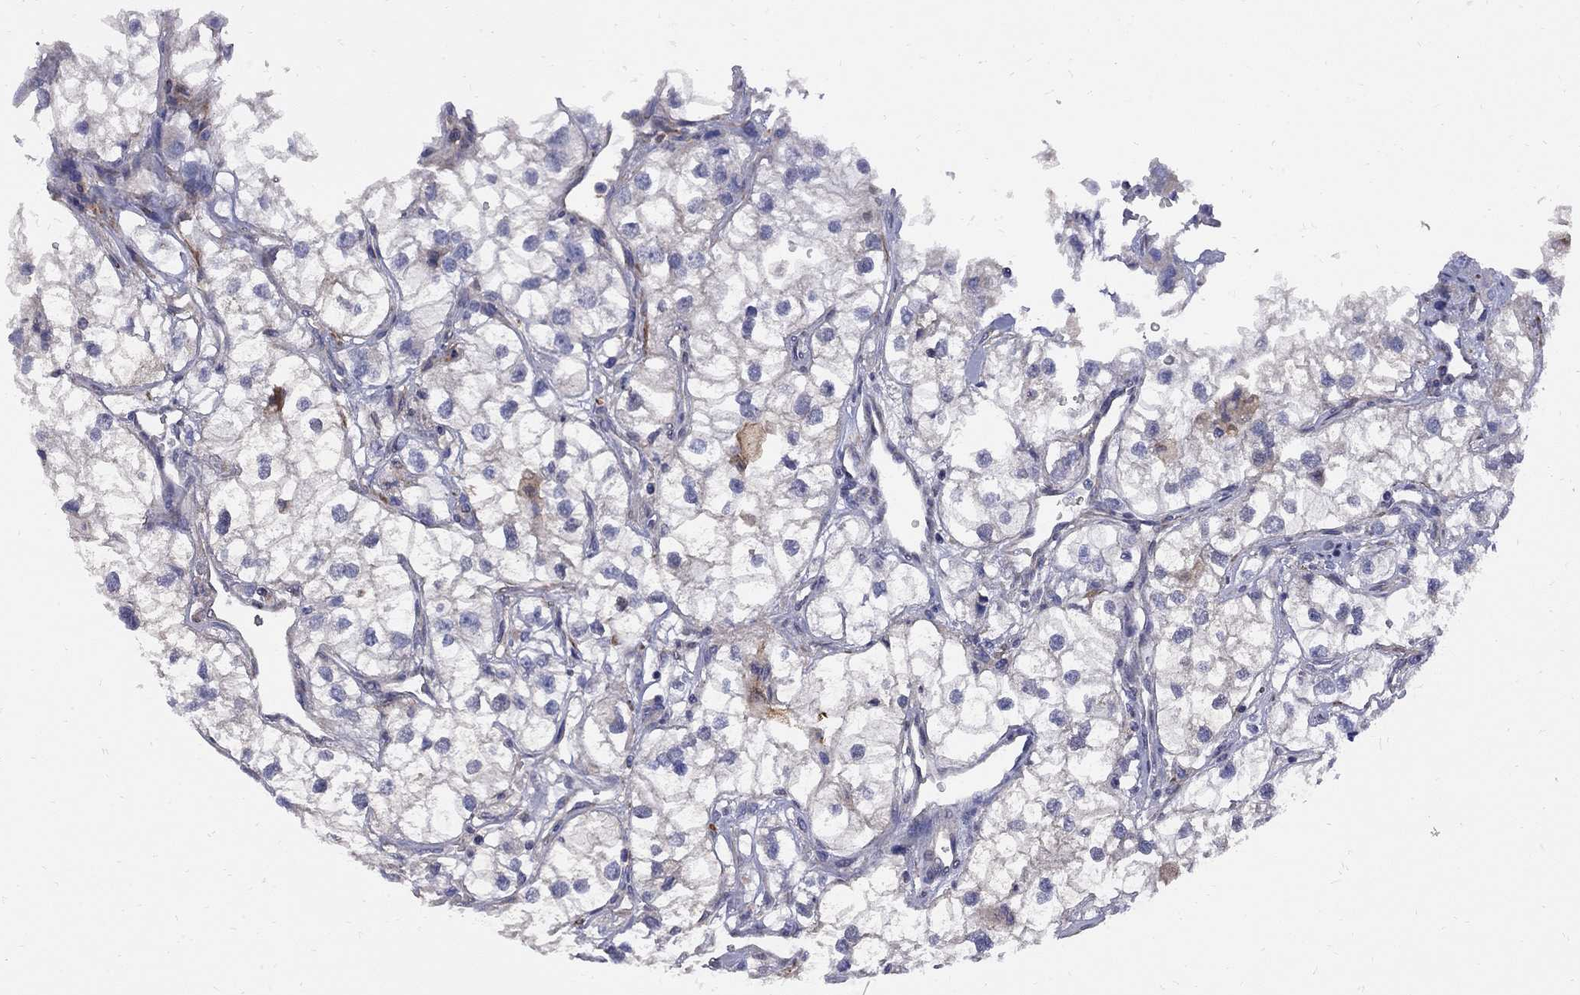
{"staining": {"intensity": "weak", "quantity": "<25%", "location": "cytoplasmic/membranous"}, "tissue": "renal cancer", "cell_type": "Tumor cells", "image_type": "cancer", "snomed": [{"axis": "morphology", "description": "Adenocarcinoma, NOS"}, {"axis": "topography", "description": "Kidney"}], "caption": "High power microscopy histopathology image of an immunohistochemistry image of renal cancer (adenocarcinoma), revealing no significant positivity in tumor cells. (Stains: DAB (3,3'-diaminobenzidine) immunohistochemistry with hematoxylin counter stain, Microscopy: brightfield microscopy at high magnification).", "gene": "MTHFR", "patient": {"sex": "male", "age": 59}}